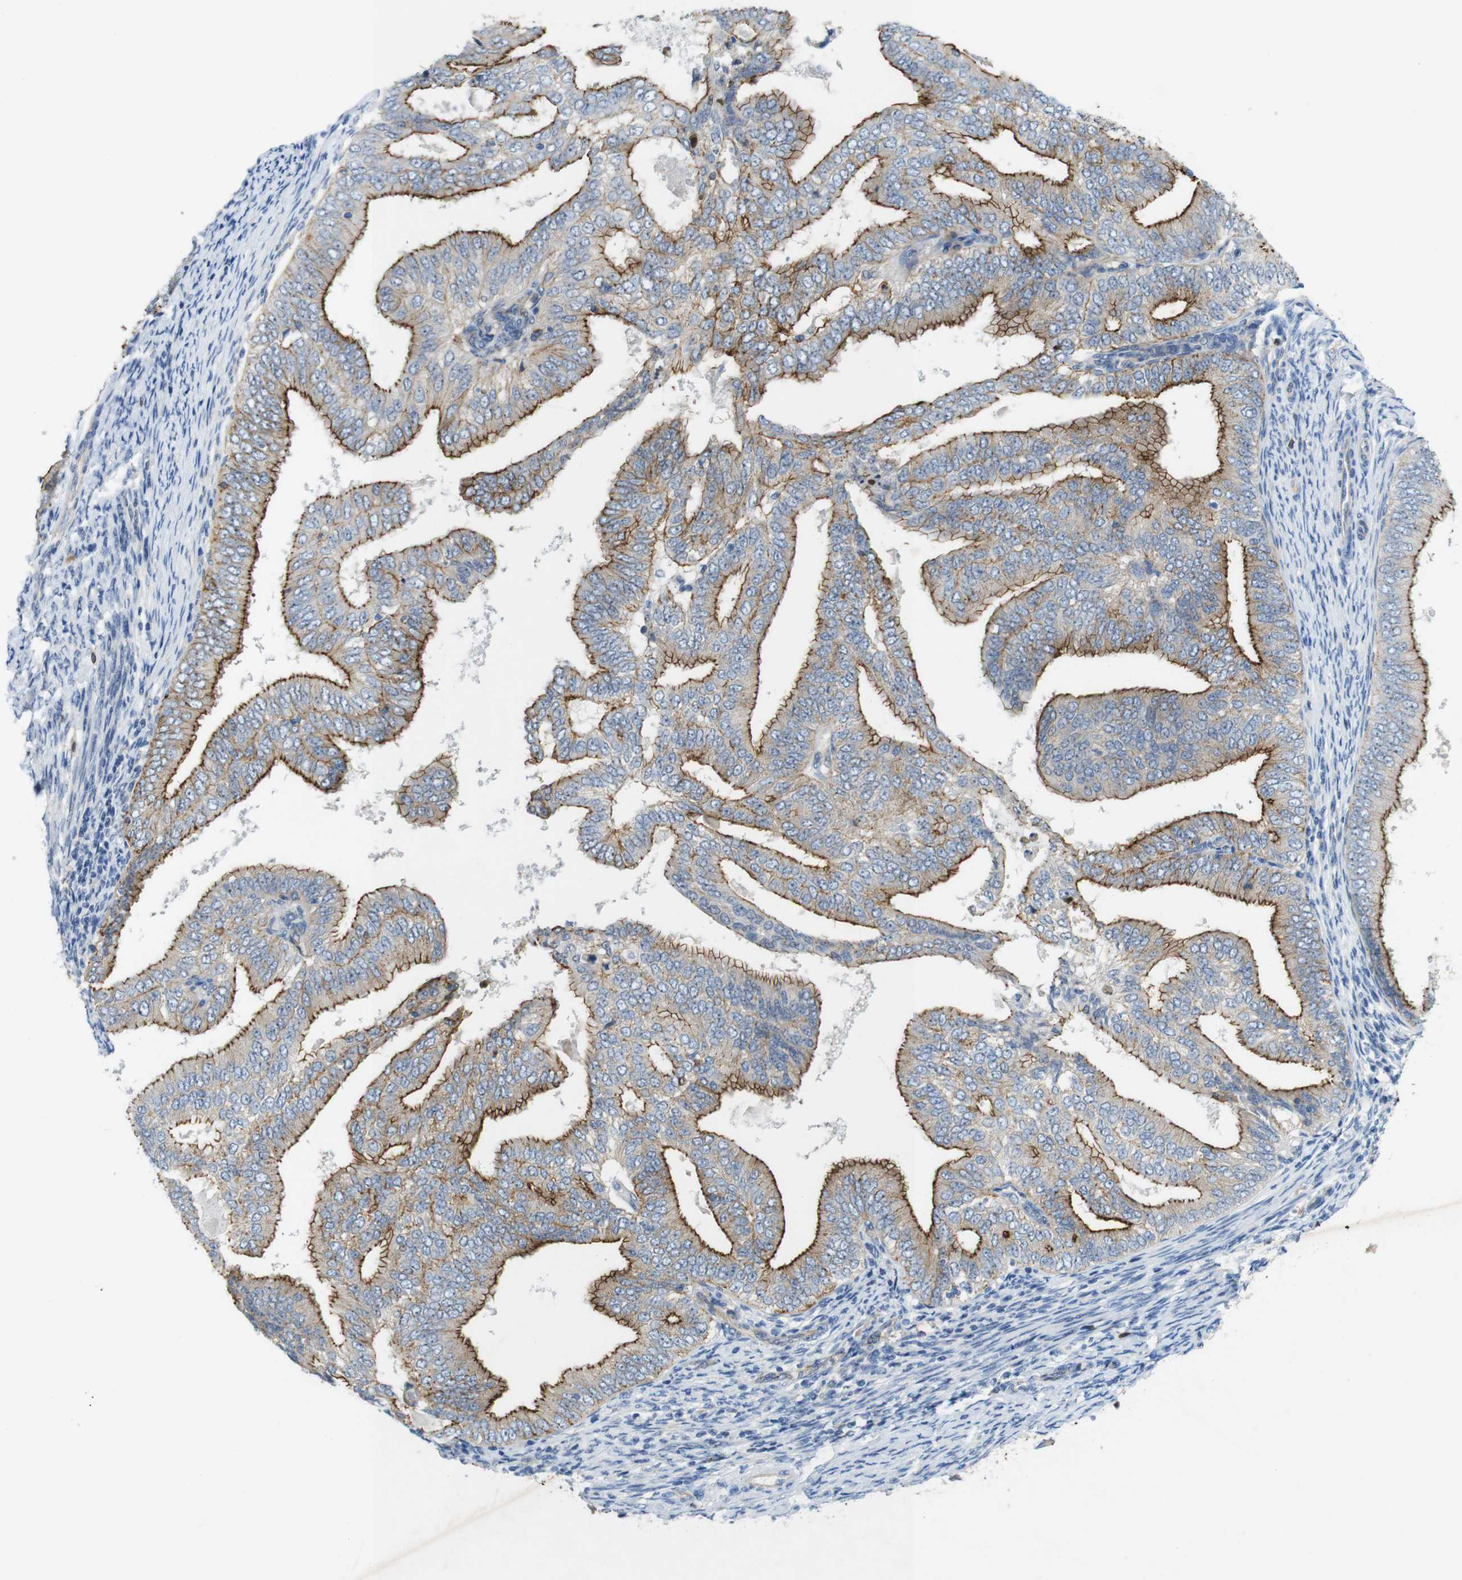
{"staining": {"intensity": "moderate", "quantity": "25%-75%", "location": "cytoplasmic/membranous"}, "tissue": "endometrial cancer", "cell_type": "Tumor cells", "image_type": "cancer", "snomed": [{"axis": "morphology", "description": "Adenocarcinoma, NOS"}, {"axis": "topography", "description": "Endometrium"}], "caption": "Immunohistochemistry (IHC) of endometrial adenocarcinoma demonstrates medium levels of moderate cytoplasmic/membranous expression in approximately 25%-75% of tumor cells.", "gene": "TJP3", "patient": {"sex": "female", "age": 58}}